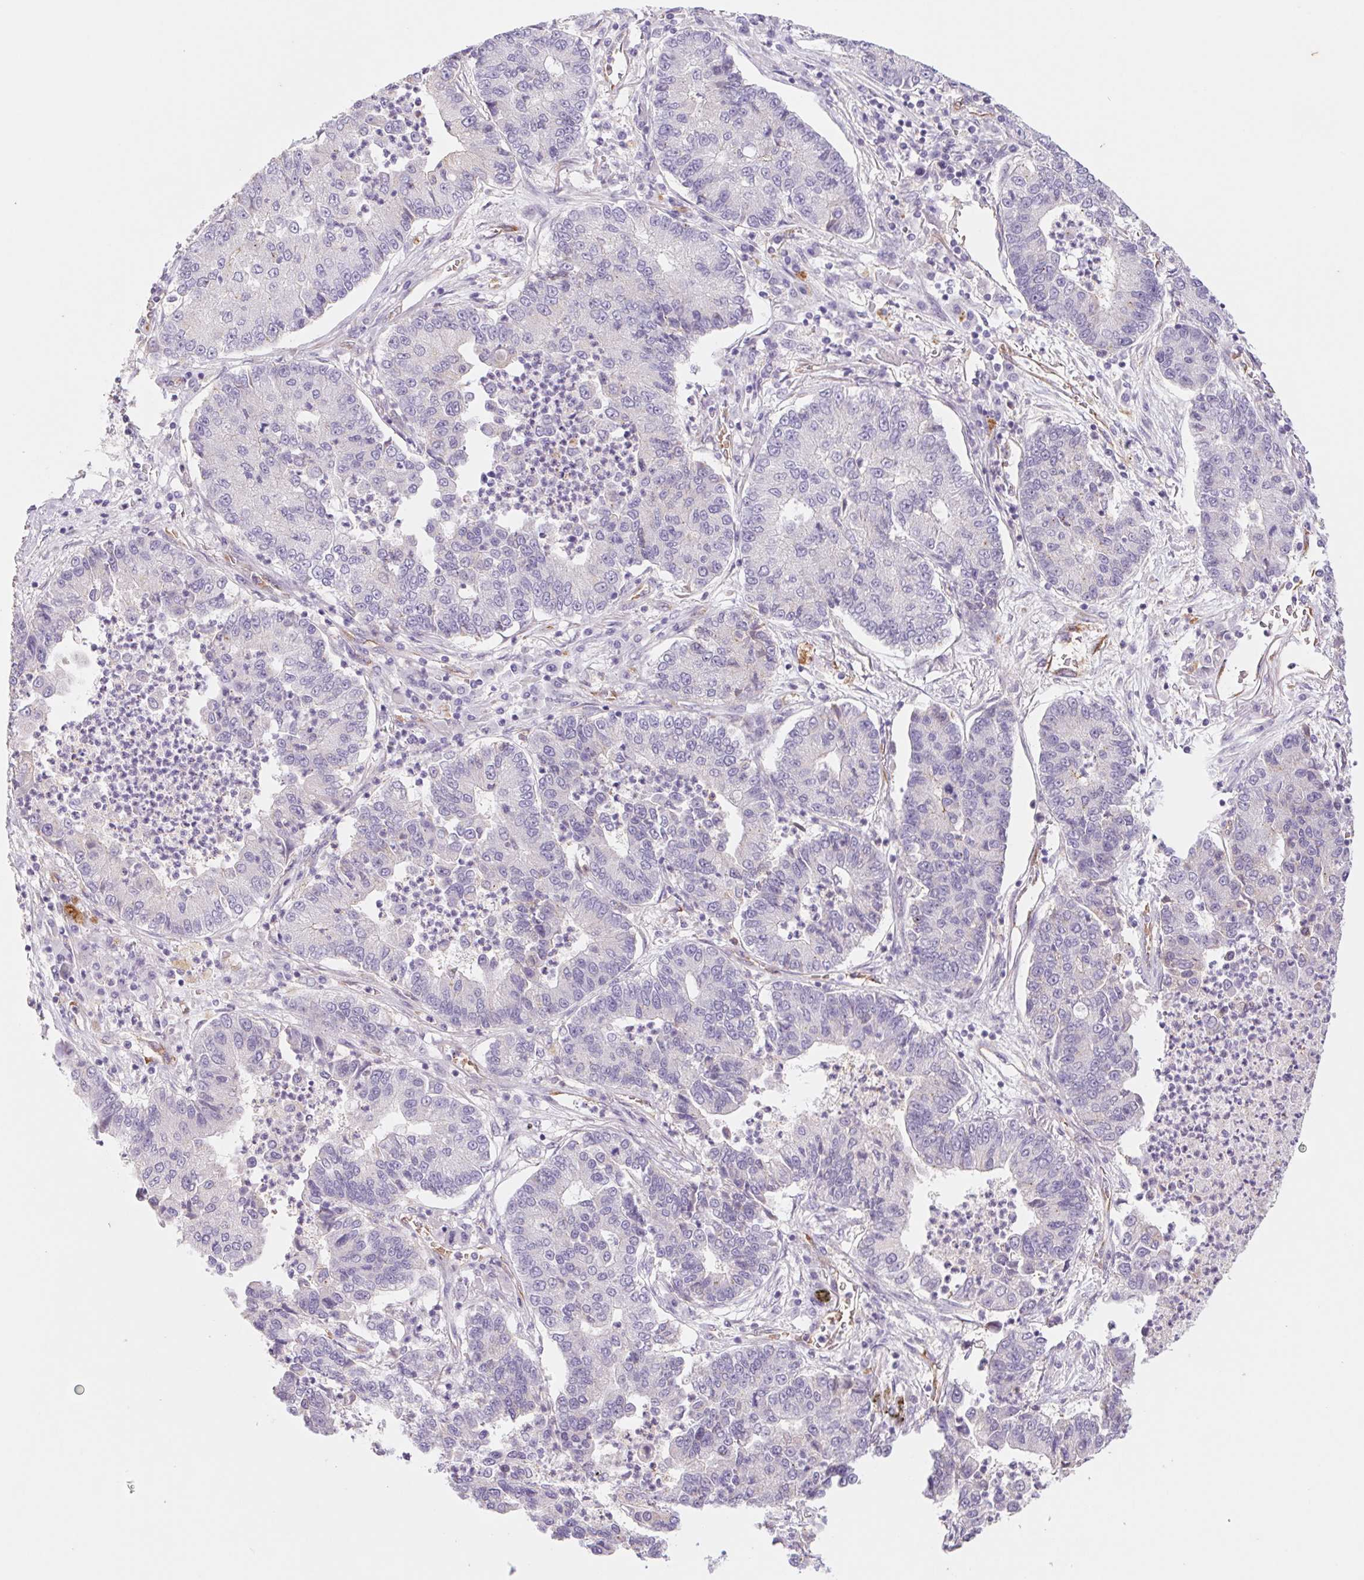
{"staining": {"intensity": "negative", "quantity": "none", "location": "none"}, "tissue": "lung cancer", "cell_type": "Tumor cells", "image_type": "cancer", "snomed": [{"axis": "morphology", "description": "Adenocarcinoma, NOS"}, {"axis": "topography", "description": "Lung"}], "caption": "Immunohistochemistry (IHC) histopathology image of human lung cancer (adenocarcinoma) stained for a protein (brown), which shows no expression in tumor cells. (Brightfield microscopy of DAB immunohistochemistry at high magnification).", "gene": "IGFL3", "patient": {"sex": "female", "age": 57}}